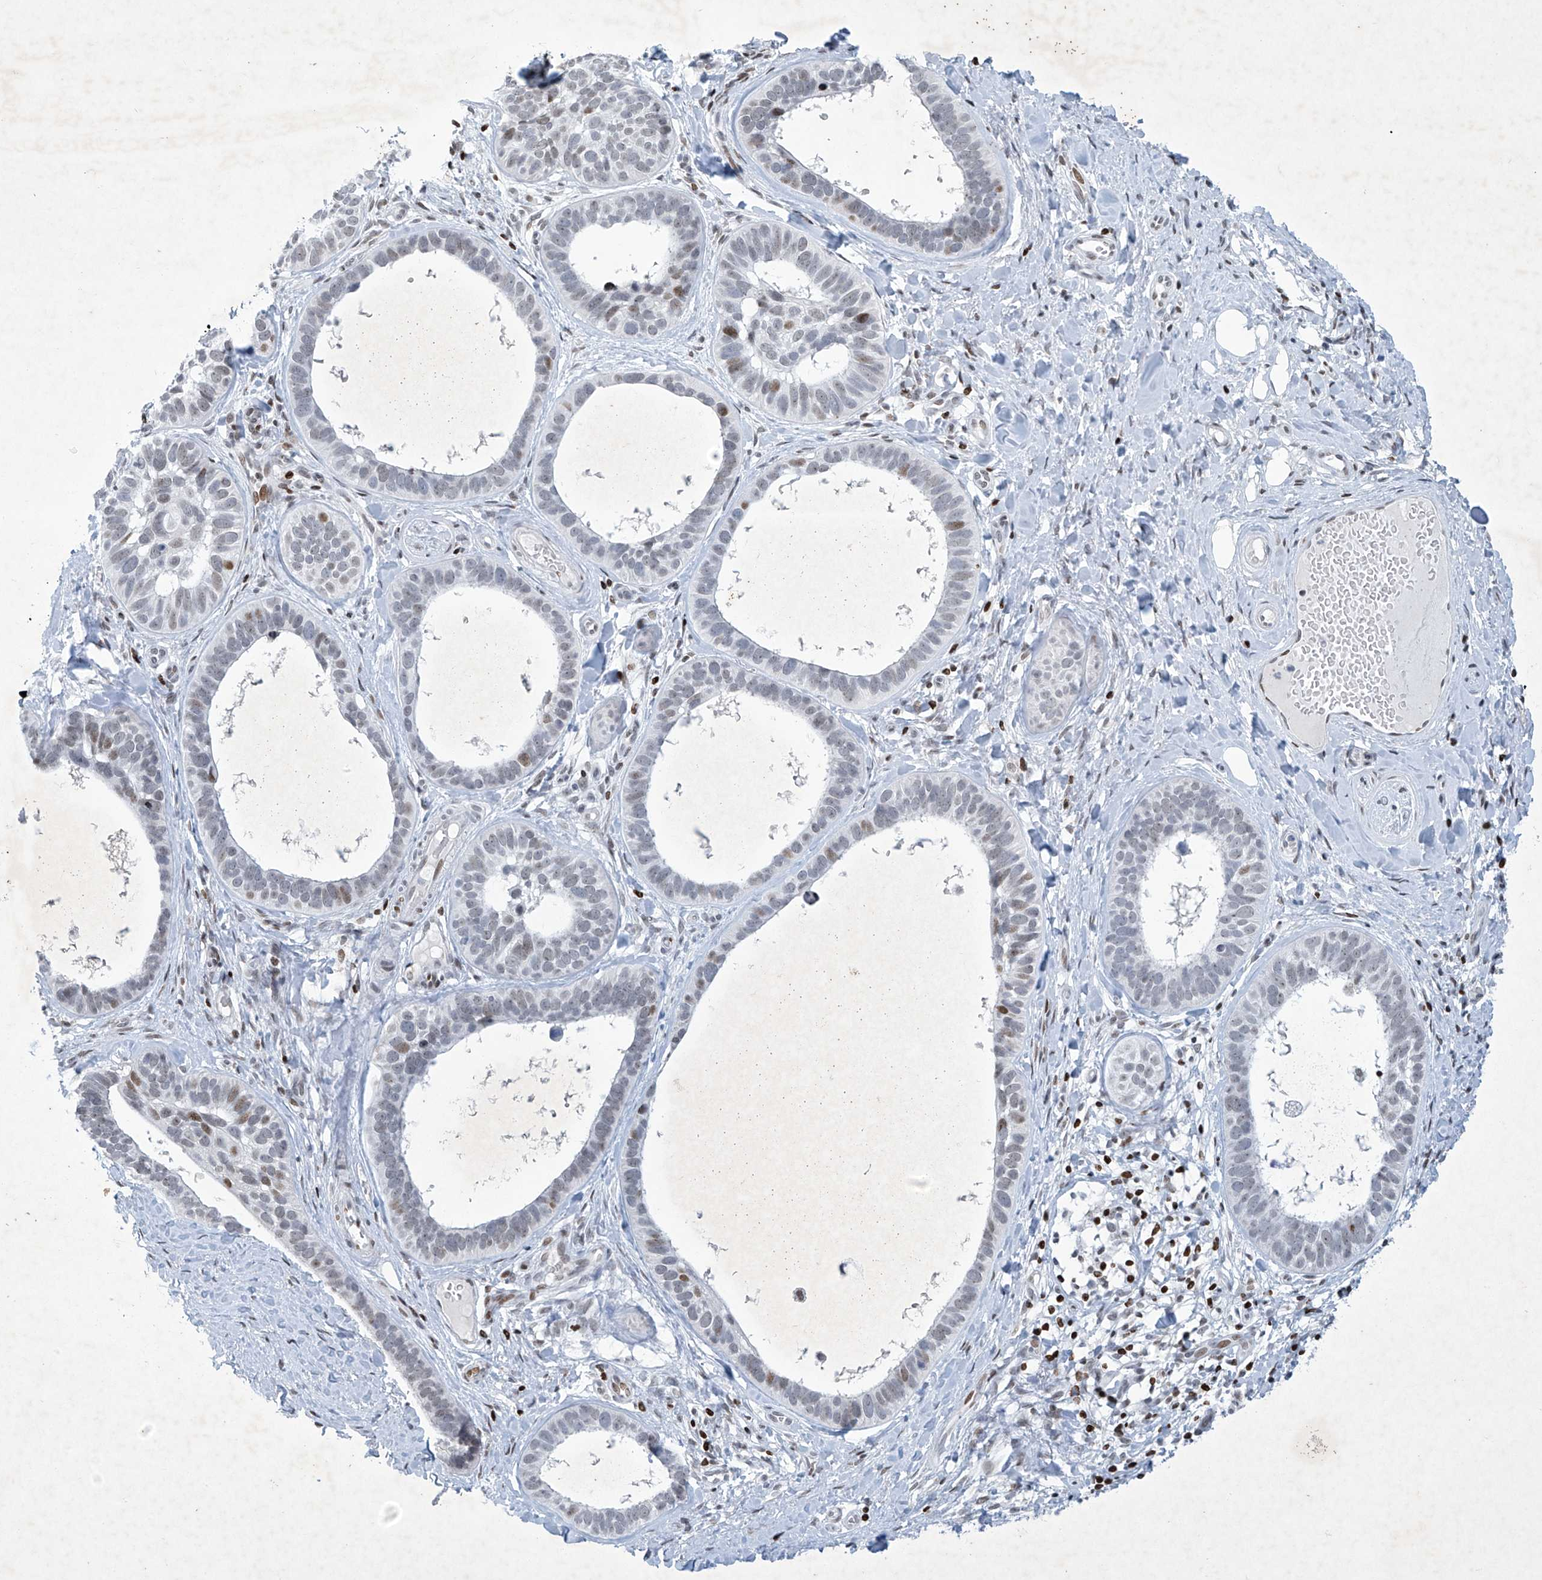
{"staining": {"intensity": "moderate", "quantity": "<25%", "location": "nuclear"}, "tissue": "skin cancer", "cell_type": "Tumor cells", "image_type": "cancer", "snomed": [{"axis": "morphology", "description": "Basal cell carcinoma"}, {"axis": "topography", "description": "Skin"}], "caption": "Protein analysis of skin cancer tissue shows moderate nuclear expression in approximately <25% of tumor cells.", "gene": "RFX7", "patient": {"sex": "male", "age": 62}}